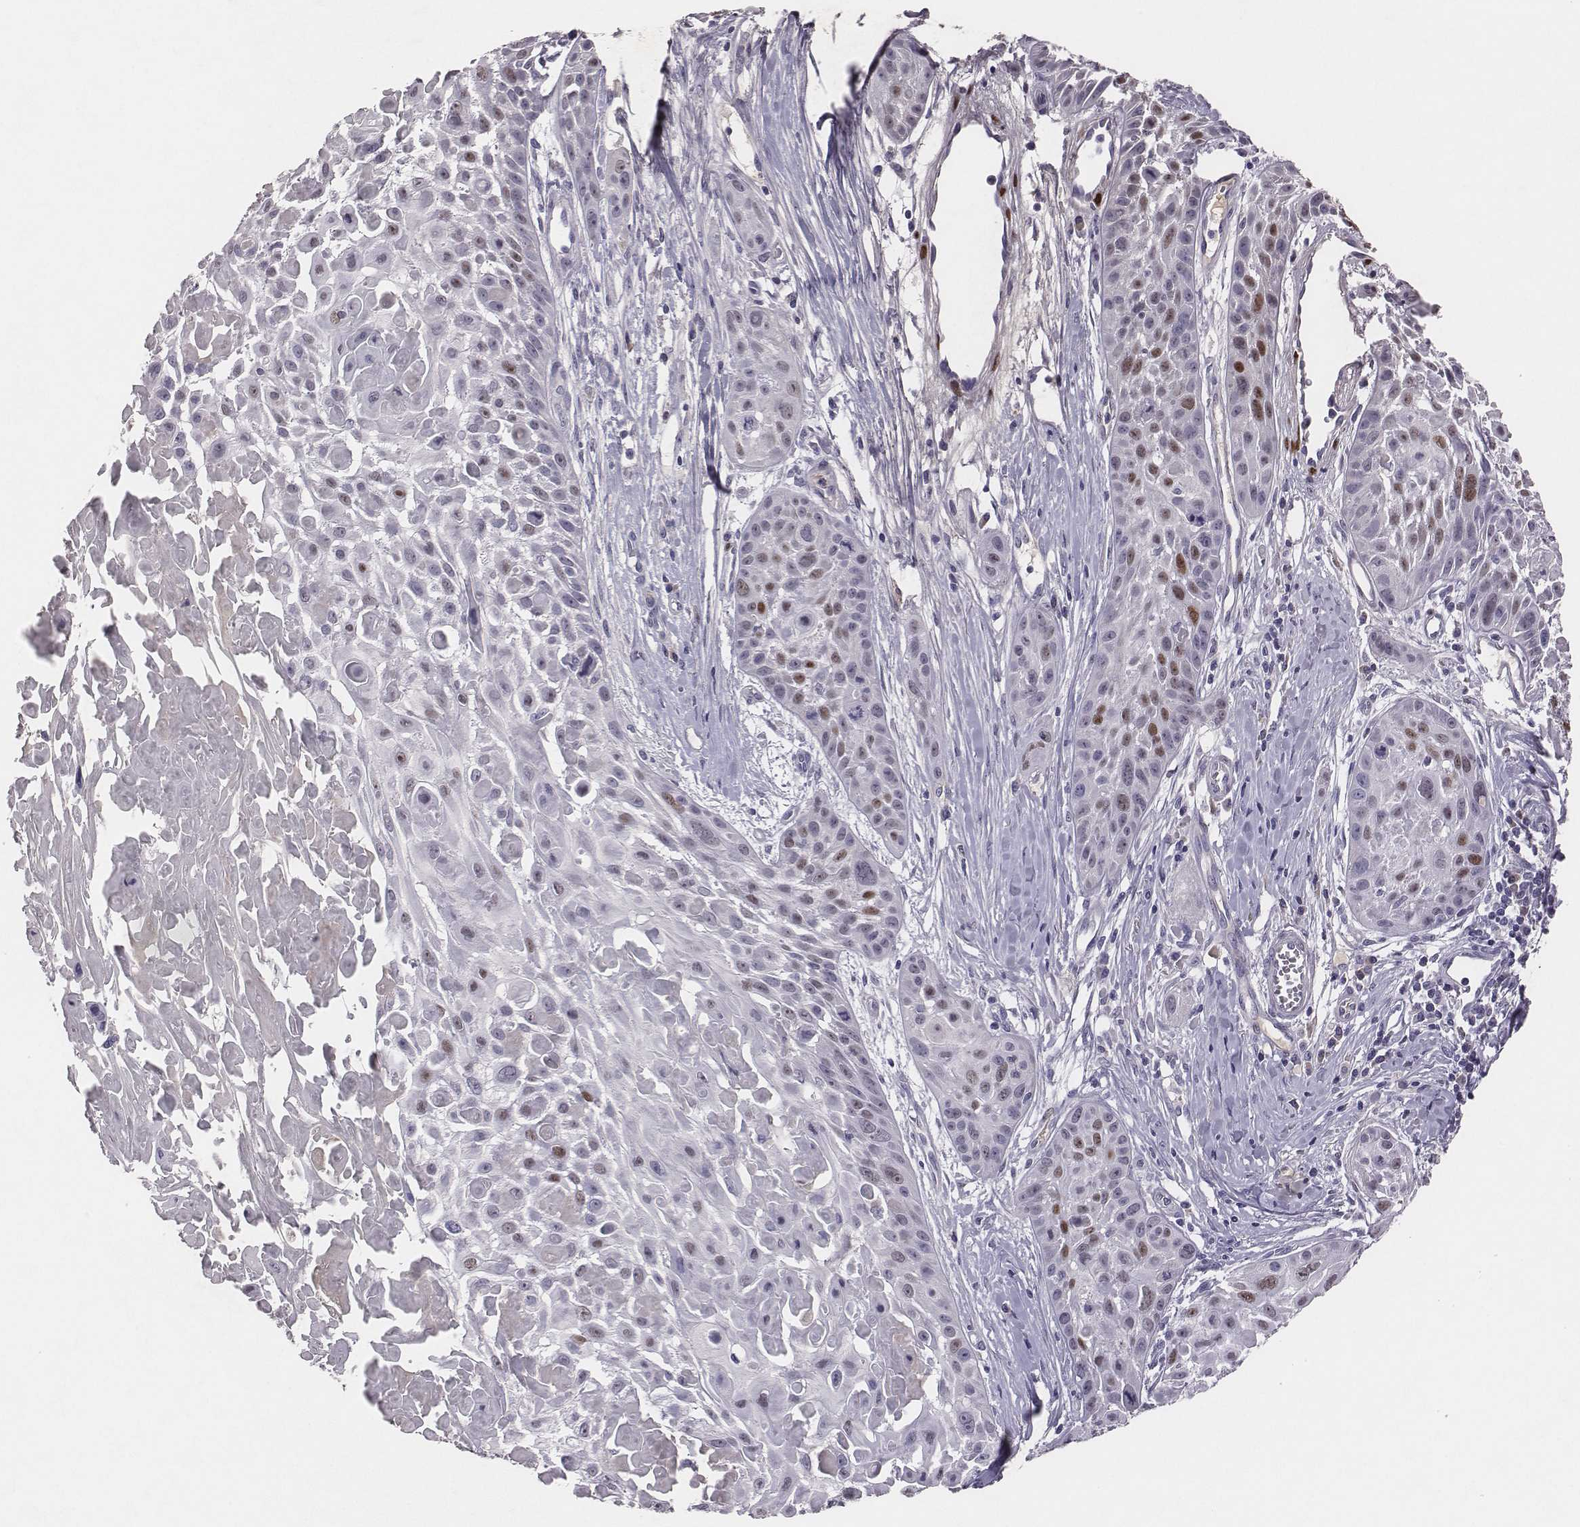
{"staining": {"intensity": "moderate", "quantity": "<25%", "location": "nuclear"}, "tissue": "skin cancer", "cell_type": "Tumor cells", "image_type": "cancer", "snomed": [{"axis": "morphology", "description": "Squamous cell carcinoma, NOS"}, {"axis": "topography", "description": "Skin"}, {"axis": "topography", "description": "Anal"}], "caption": "Immunohistochemistry (DAB (3,3'-diaminobenzidine)) staining of human skin squamous cell carcinoma demonstrates moderate nuclear protein expression in approximately <25% of tumor cells.", "gene": "EN1", "patient": {"sex": "female", "age": 75}}